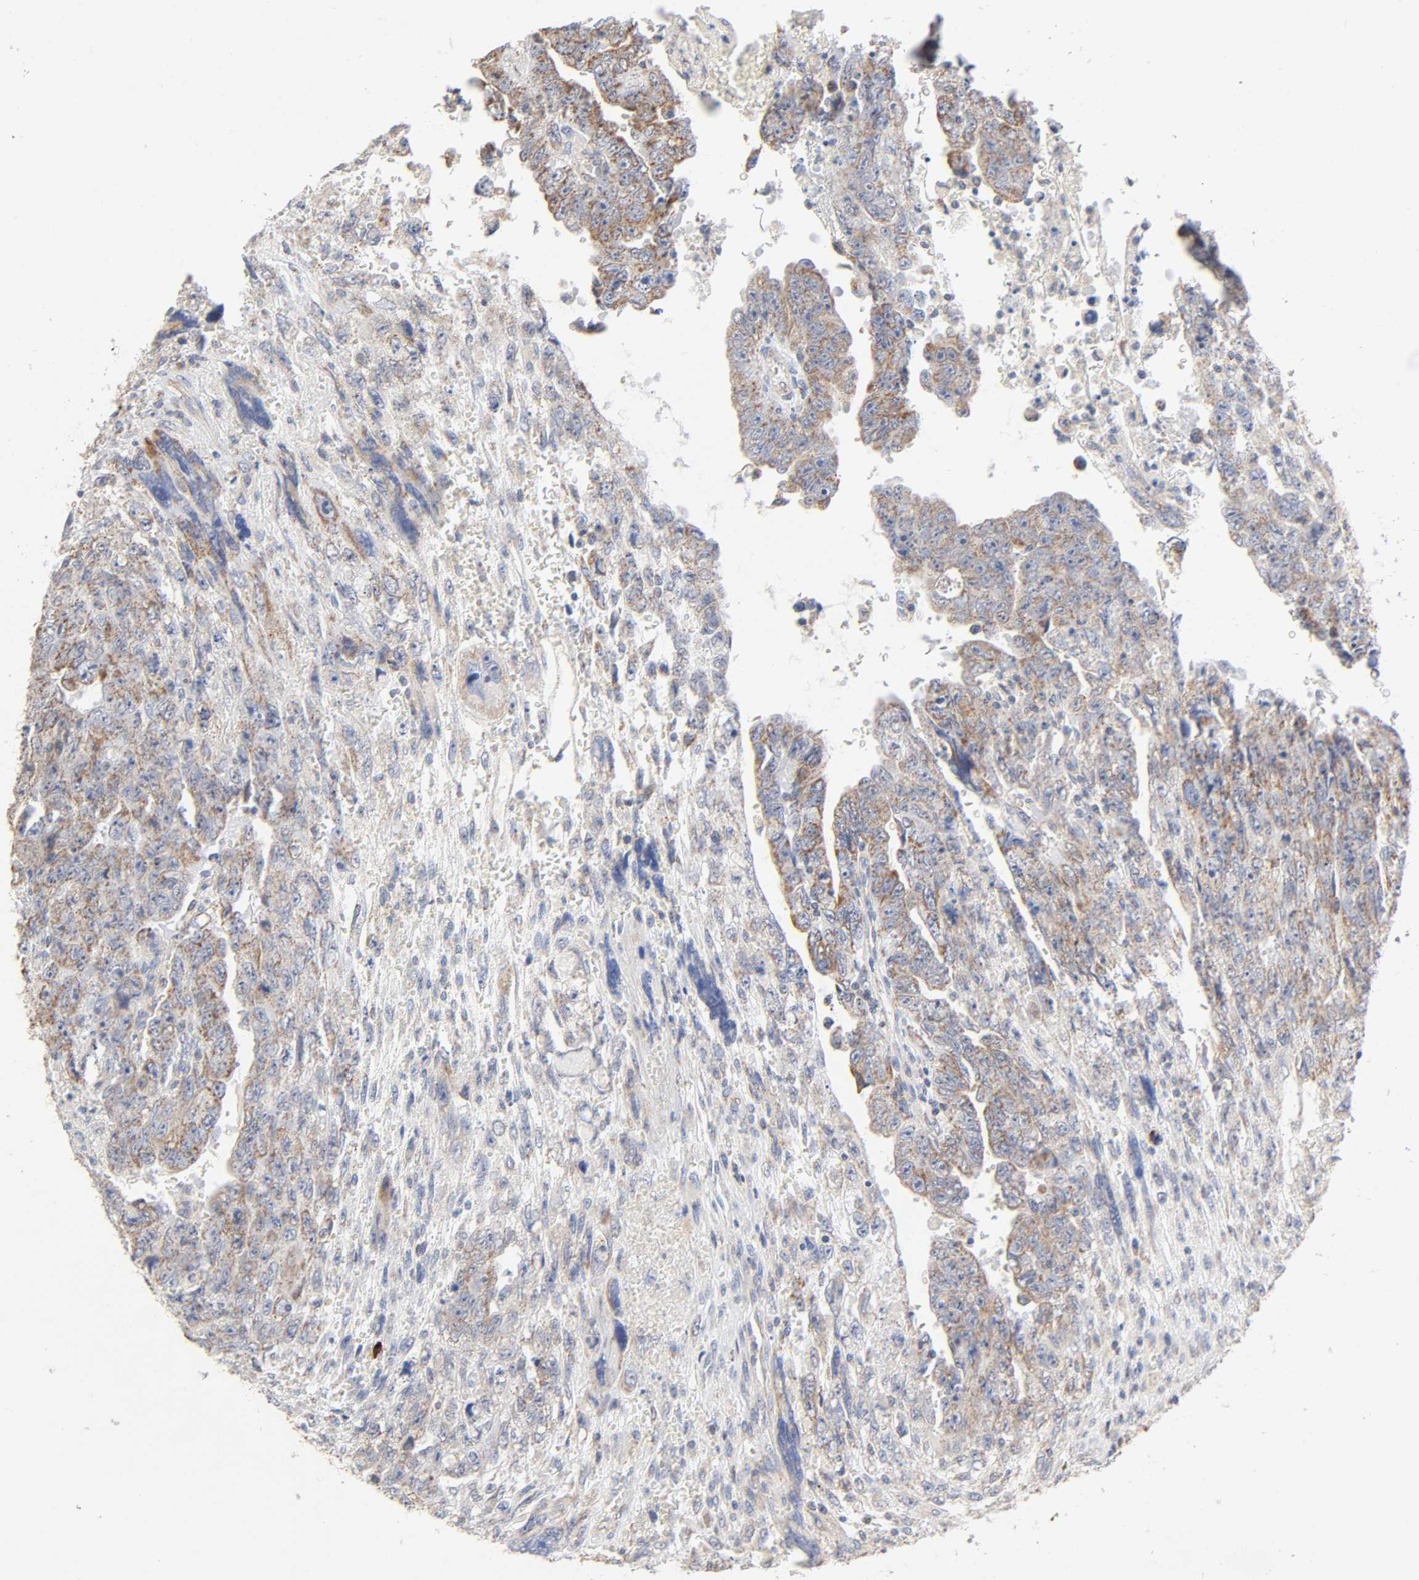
{"staining": {"intensity": "moderate", "quantity": ">75%", "location": "cytoplasmic/membranous"}, "tissue": "testis cancer", "cell_type": "Tumor cells", "image_type": "cancer", "snomed": [{"axis": "morphology", "description": "Carcinoma, Embryonal, NOS"}, {"axis": "topography", "description": "Testis"}], "caption": "Brown immunohistochemical staining in human testis cancer demonstrates moderate cytoplasmic/membranous positivity in approximately >75% of tumor cells.", "gene": "SYT16", "patient": {"sex": "male", "age": 28}}